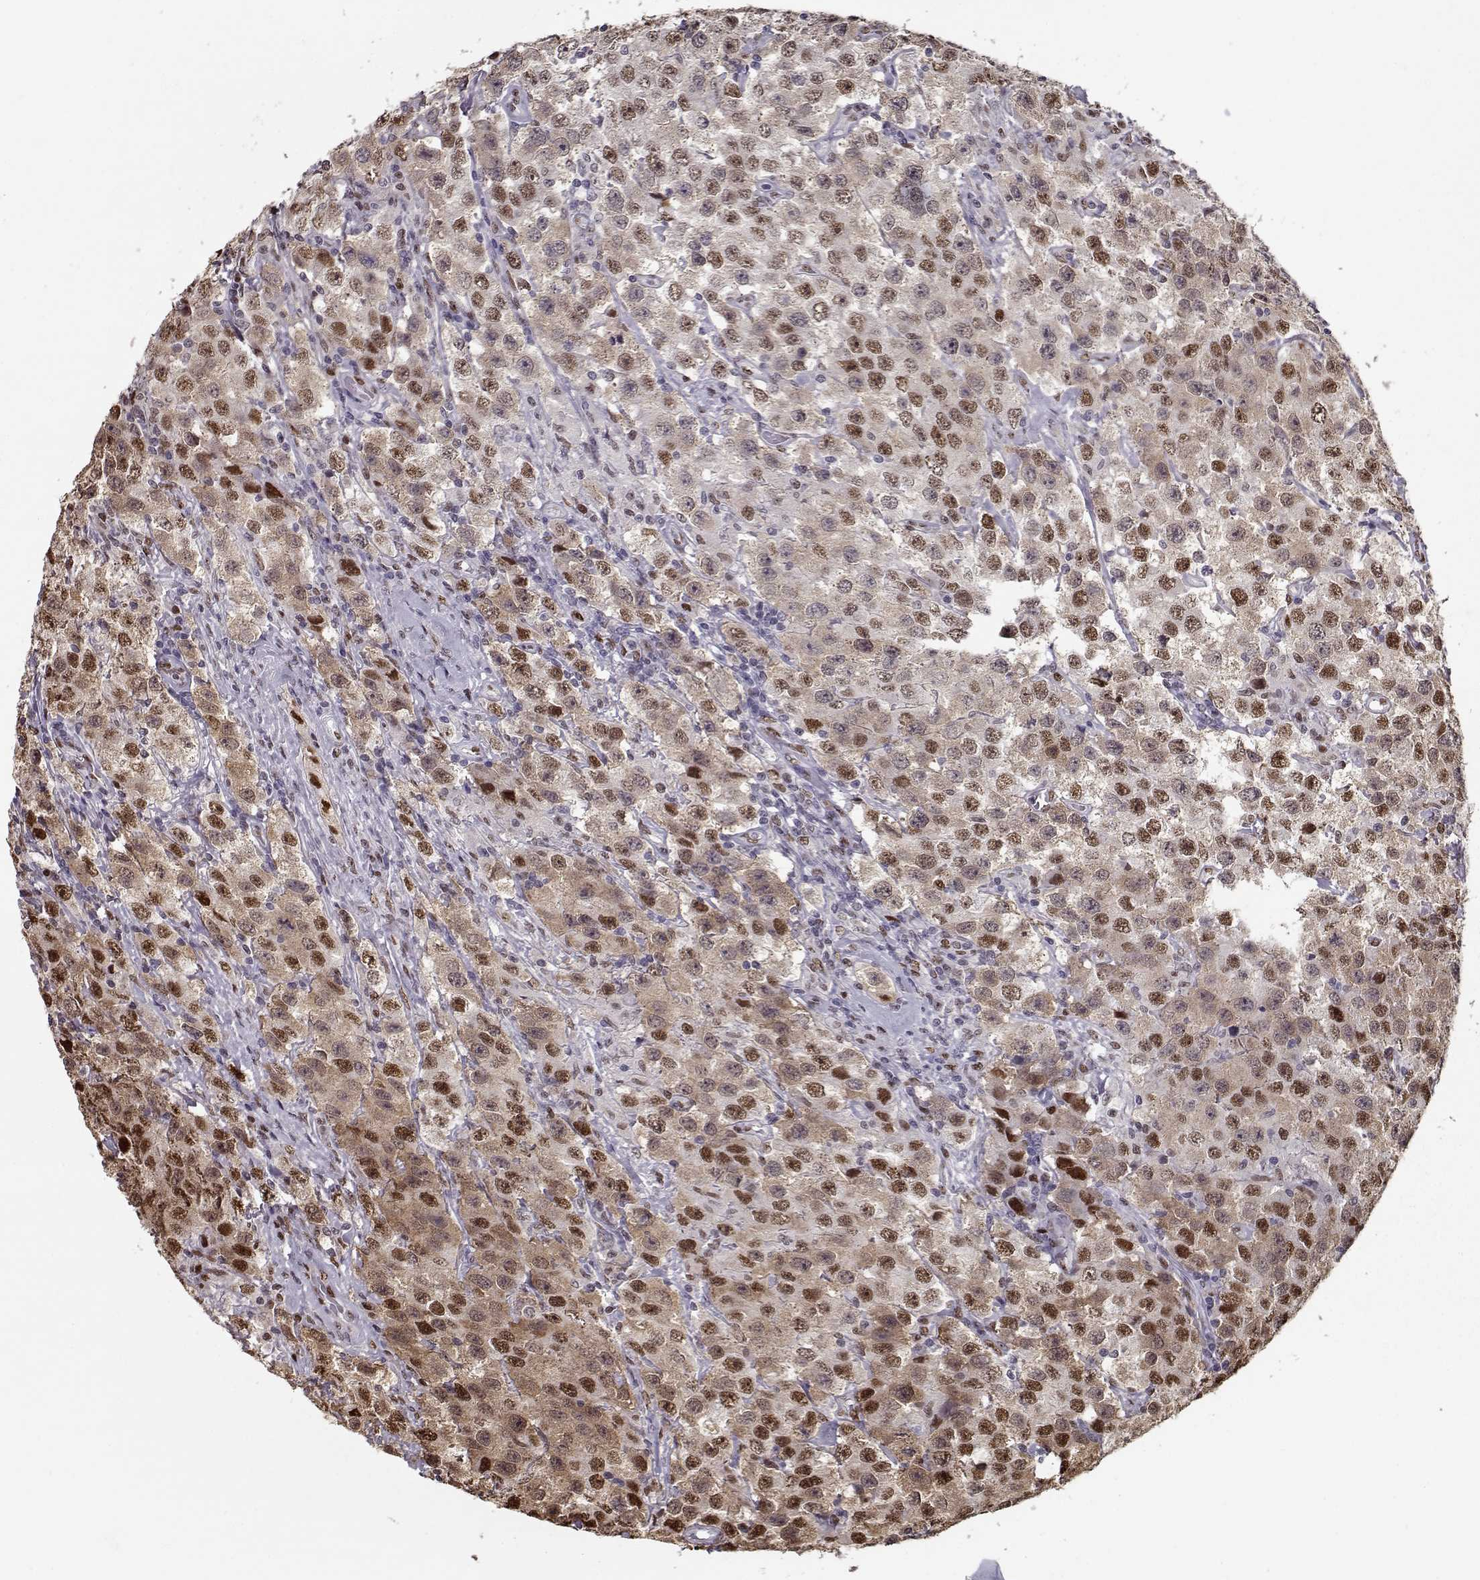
{"staining": {"intensity": "moderate", "quantity": "25%-75%", "location": "nuclear"}, "tissue": "testis cancer", "cell_type": "Tumor cells", "image_type": "cancer", "snomed": [{"axis": "morphology", "description": "Seminoma, NOS"}, {"axis": "topography", "description": "Testis"}], "caption": "Testis cancer (seminoma) stained with a protein marker reveals moderate staining in tumor cells.", "gene": "PRMT8", "patient": {"sex": "male", "age": 52}}